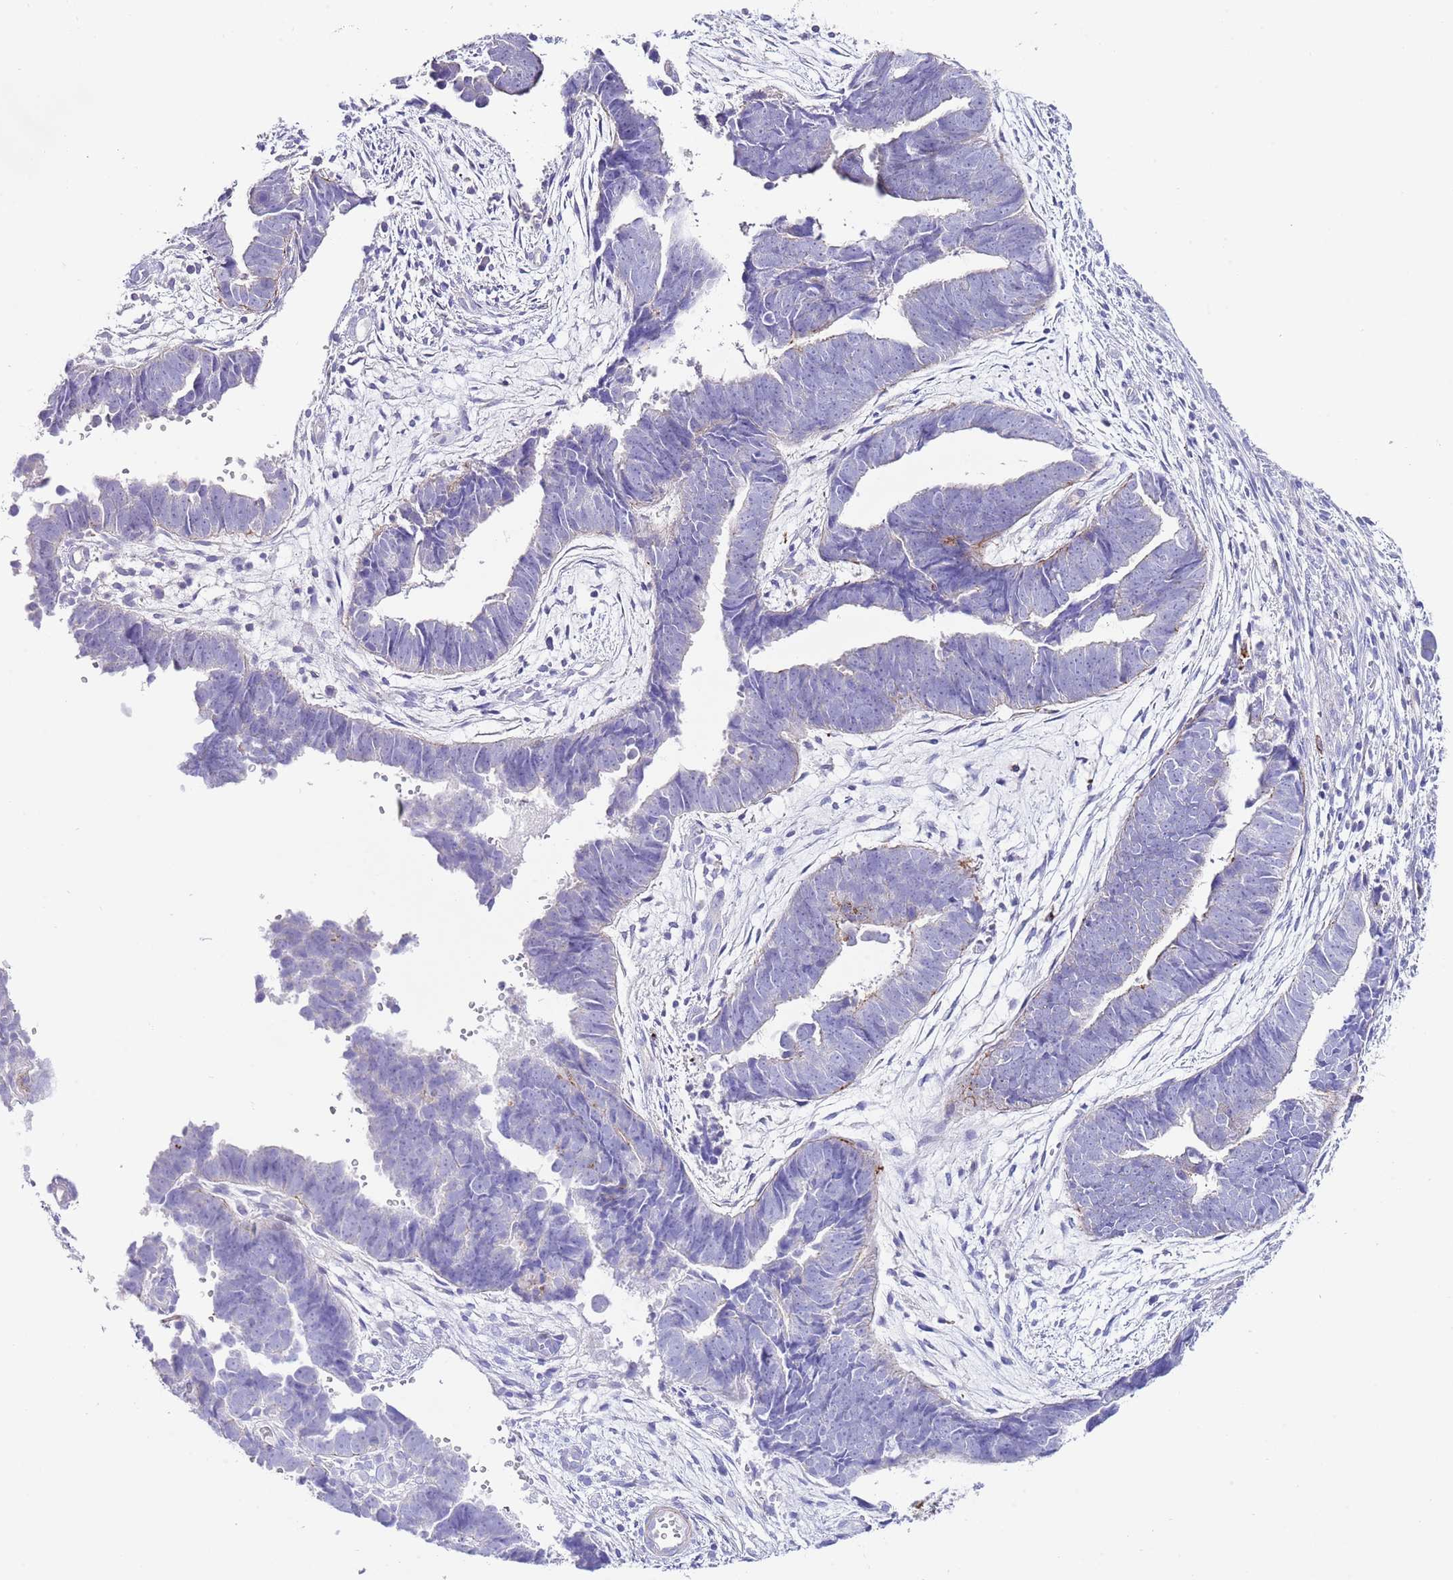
{"staining": {"intensity": "negative", "quantity": "none", "location": "none"}, "tissue": "endometrial cancer", "cell_type": "Tumor cells", "image_type": "cancer", "snomed": [{"axis": "morphology", "description": "Adenocarcinoma, NOS"}, {"axis": "topography", "description": "Endometrium"}], "caption": "Adenocarcinoma (endometrial) stained for a protein using immunohistochemistry exhibits no positivity tumor cells.", "gene": "ALDH3A1", "patient": {"sex": "female", "age": 75}}